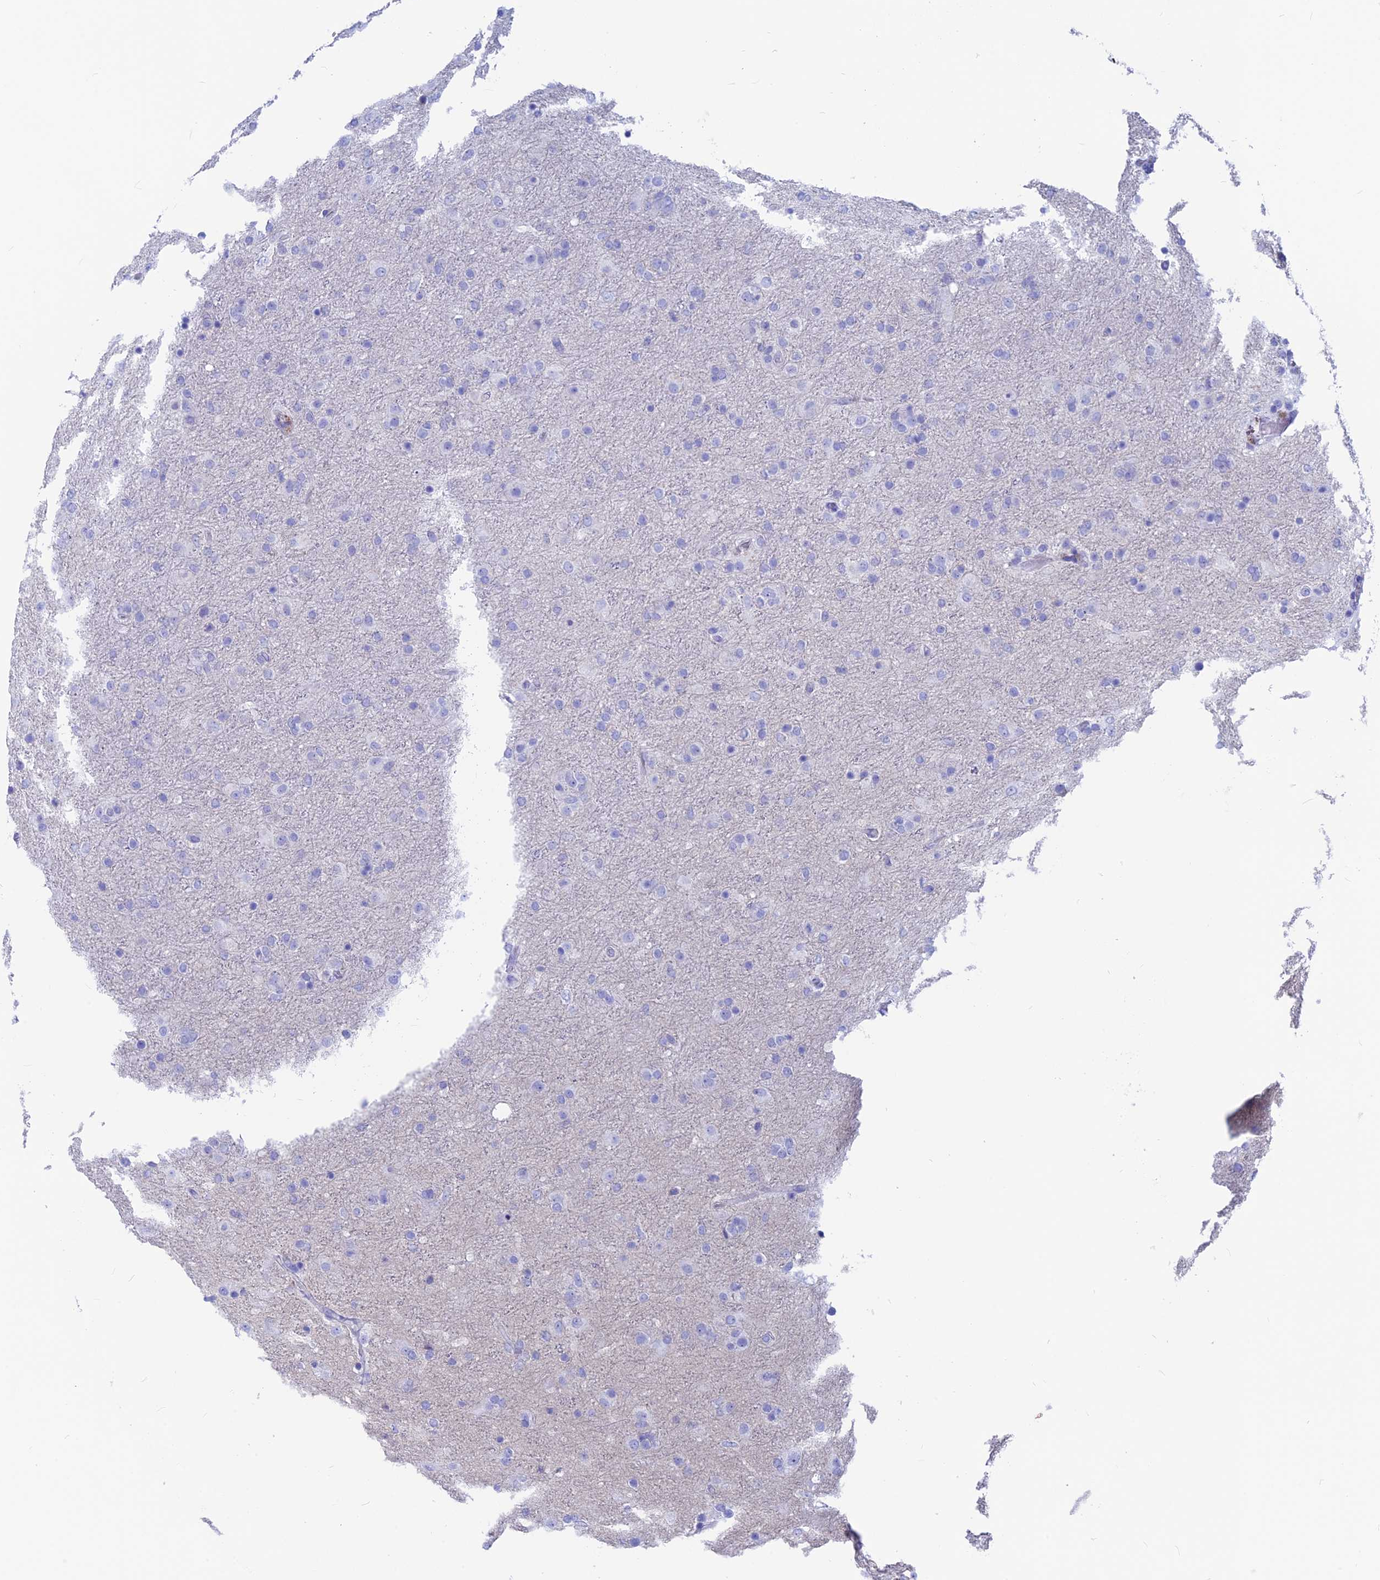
{"staining": {"intensity": "negative", "quantity": "none", "location": "none"}, "tissue": "glioma", "cell_type": "Tumor cells", "image_type": "cancer", "snomed": [{"axis": "morphology", "description": "Glioma, malignant, Low grade"}, {"axis": "topography", "description": "Brain"}], "caption": "DAB (3,3'-diaminobenzidine) immunohistochemical staining of human glioma demonstrates no significant positivity in tumor cells. The staining was performed using DAB (3,3'-diaminobenzidine) to visualize the protein expression in brown, while the nuclei were stained in blue with hematoxylin (Magnification: 20x).", "gene": "GNGT2", "patient": {"sex": "male", "age": 65}}